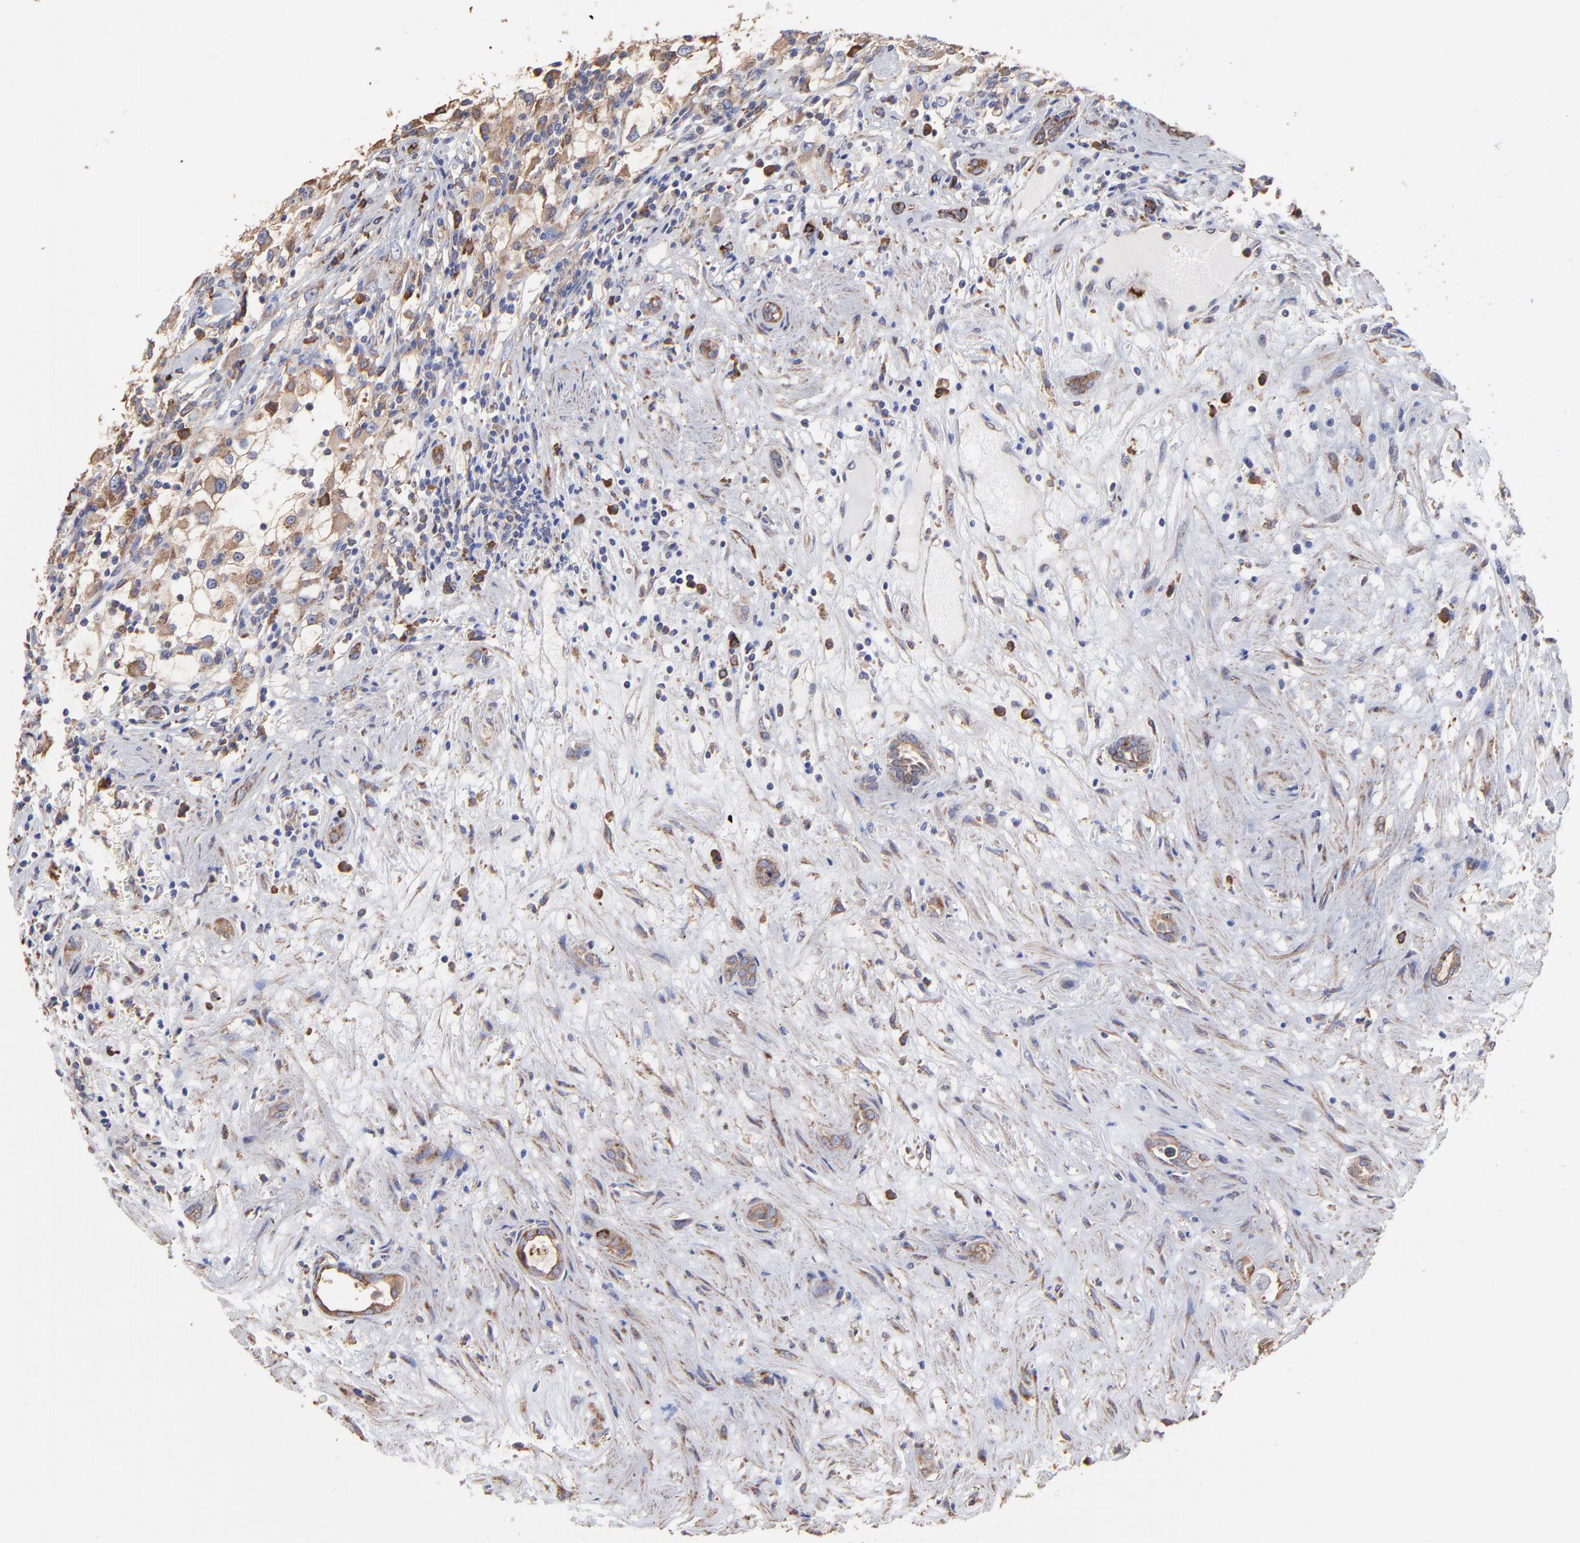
{"staining": {"intensity": "moderate", "quantity": ">75%", "location": "cytoplasmic/membranous"}, "tissue": "renal cancer", "cell_type": "Tumor cells", "image_type": "cancer", "snomed": [{"axis": "morphology", "description": "Adenocarcinoma, NOS"}, {"axis": "topography", "description": "Kidney"}], "caption": "This image displays immunohistochemistry staining of human renal adenocarcinoma, with medium moderate cytoplasmic/membranous expression in approximately >75% of tumor cells.", "gene": "PFKM", "patient": {"sex": "female", "age": 52}}